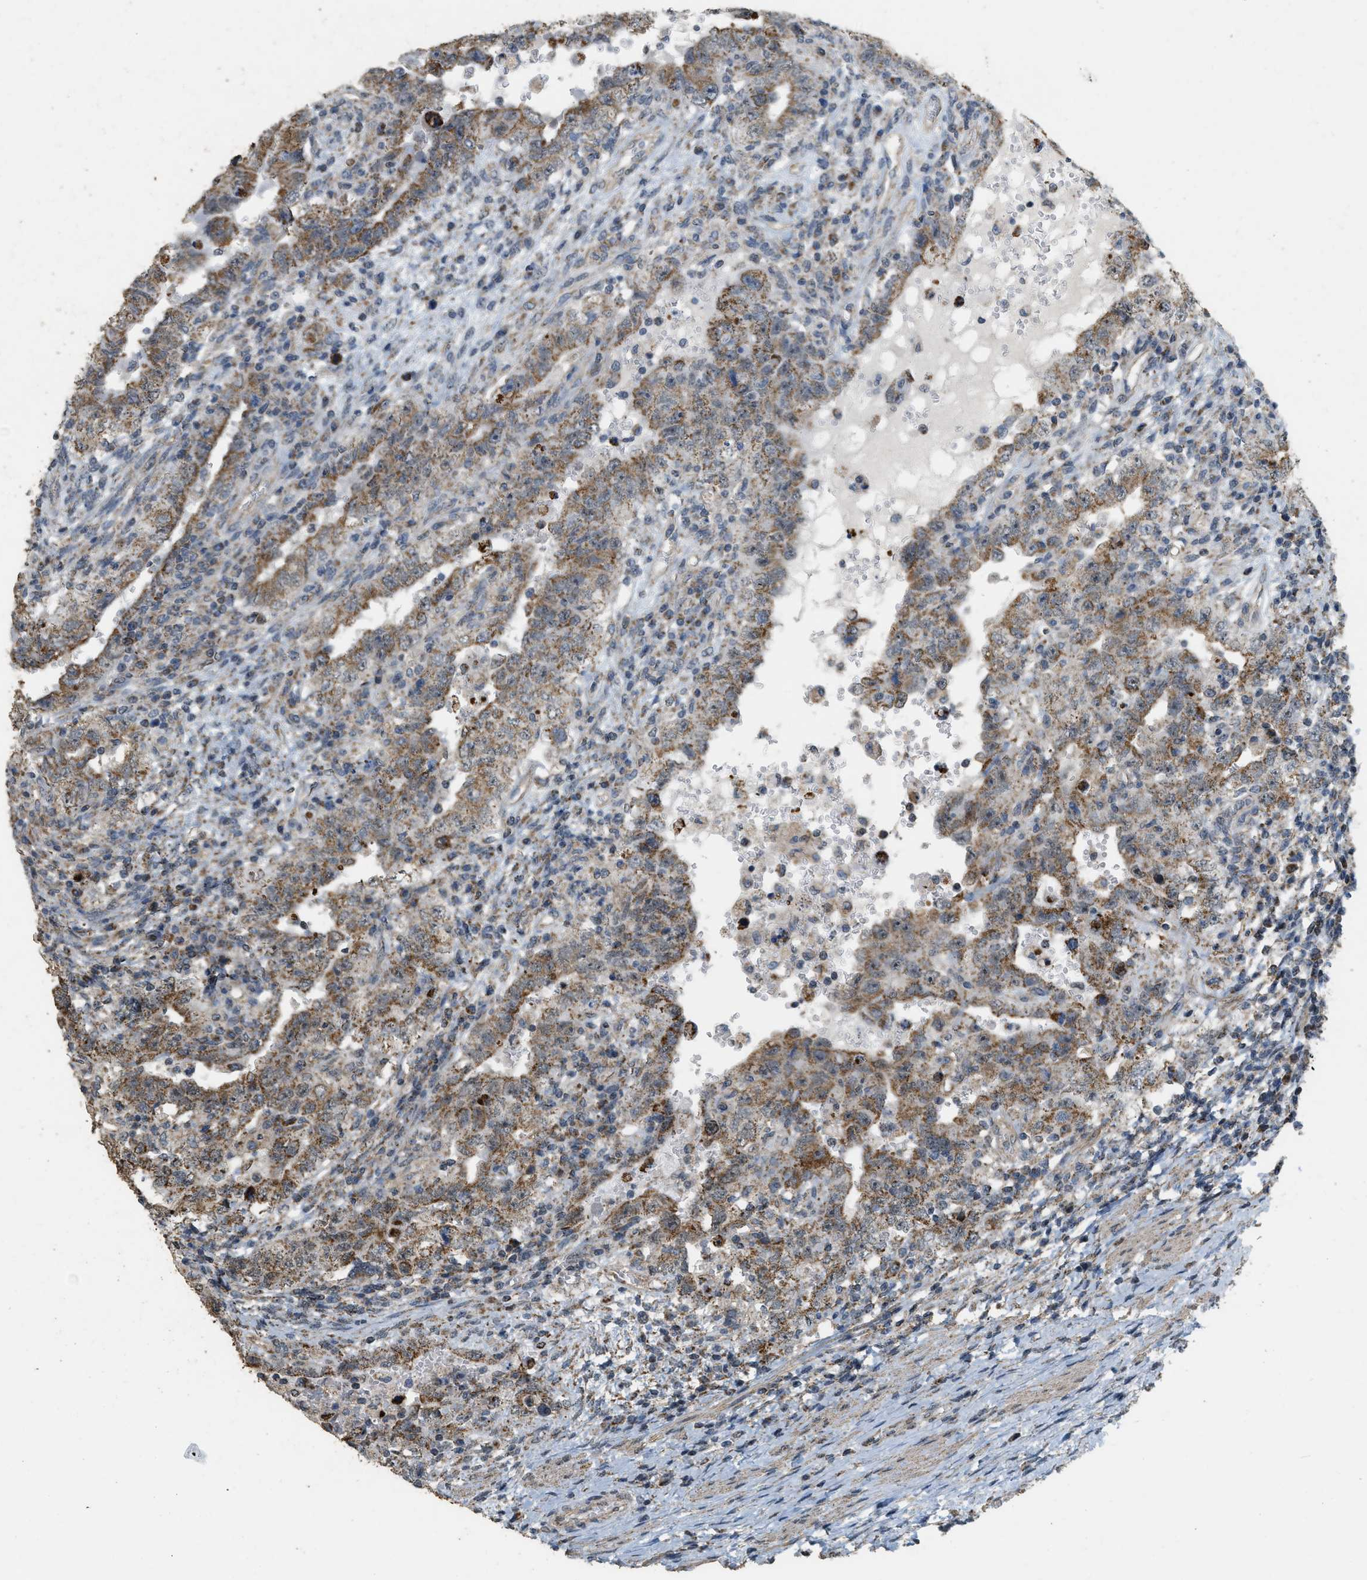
{"staining": {"intensity": "moderate", "quantity": ">75%", "location": "cytoplasmic/membranous"}, "tissue": "testis cancer", "cell_type": "Tumor cells", "image_type": "cancer", "snomed": [{"axis": "morphology", "description": "Carcinoma, Embryonal, NOS"}, {"axis": "topography", "description": "Testis"}], "caption": "This is an image of immunohistochemistry (IHC) staining of testis cancer, which shows moderate positivity in the cytoplasmic/membranous of tumor cells.", "gene": "KCNA4", "patient": {"sex": "male", "age": 26}}